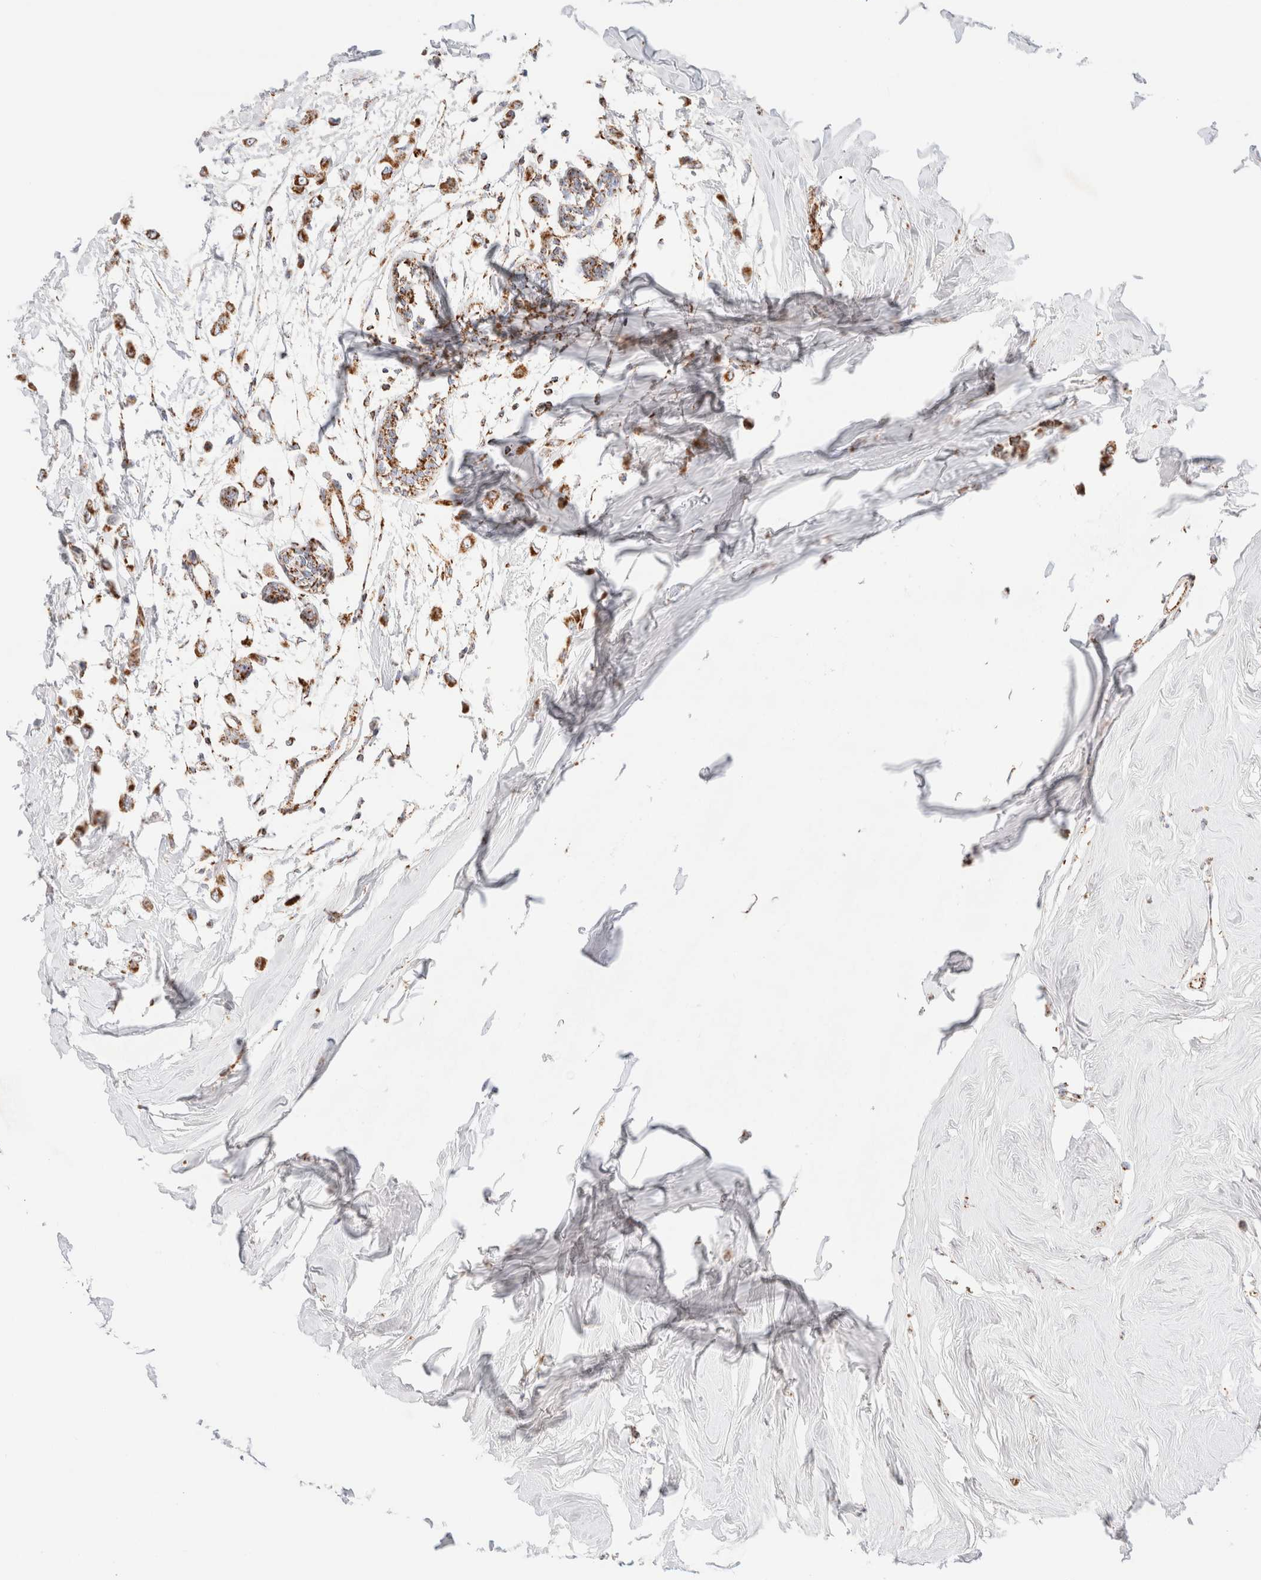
{"staining": {"intensity": "strong", "quantity": ">75%", "location": "cytoplasmic/membranous"}, "tissue": "breast cancer", "cell_type": "Tumor cells", "image_type": "cancer", "snomed": [{"axis": "morphology", "description": "Lobular carcinoma"}, {"axis": "topography", "description": "Breast"}], "caption": "This micrograph displays immunohistochemistry (IHC) staining of breast cancer, with high strong cytoplasmic/membranous expression in about >75% of tumor cells.", "gene": "PHB2", "patient": {"sex": "female", "age": 51}}